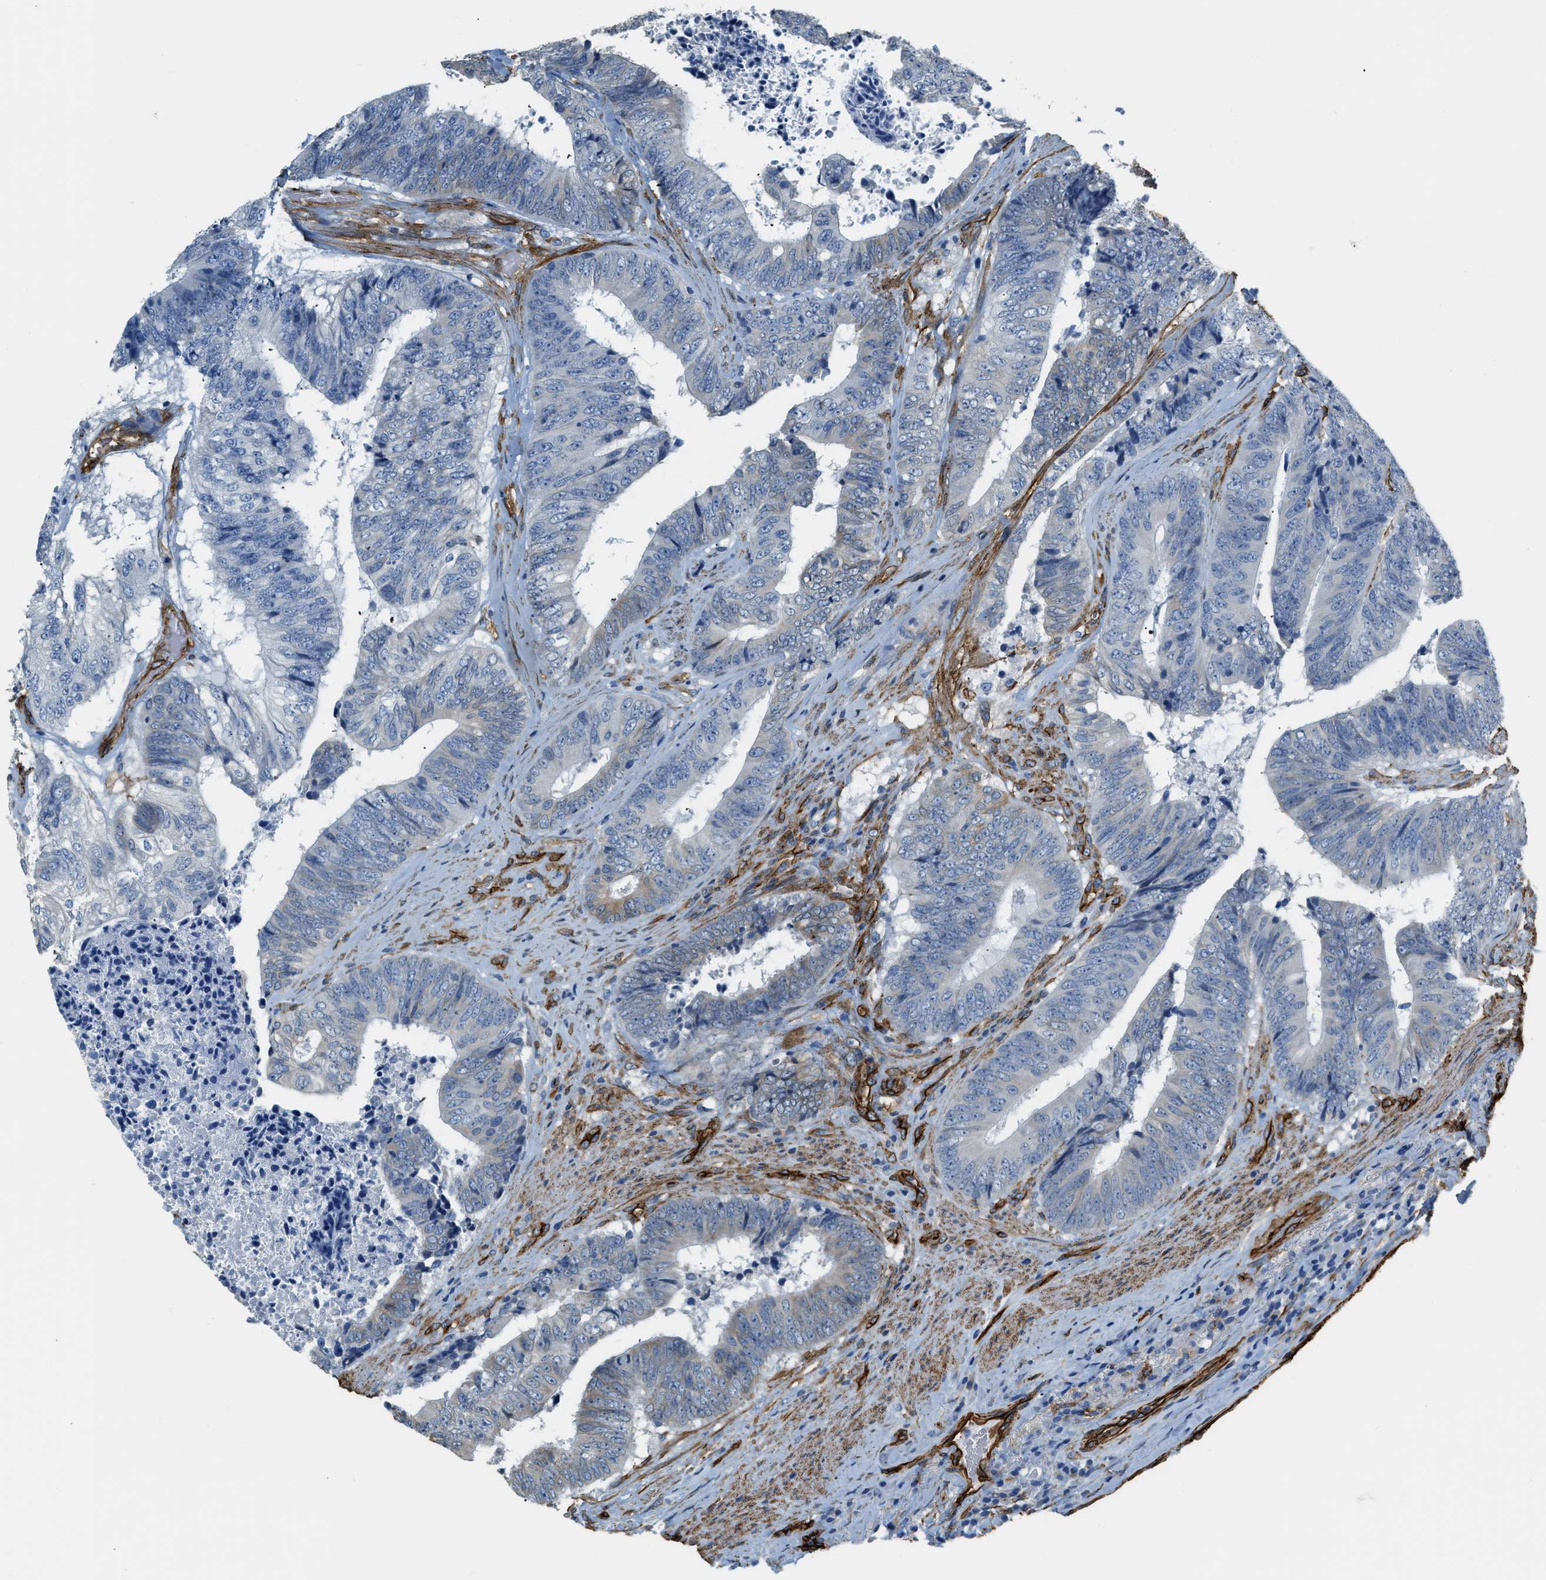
{"staining": {"intensity": "weak", "quantity": "<25%", "location": "cytoplasmic/membranous"}, "tissue": "colorectal cancer", "cell_type": "Tumor cells", "image_type": "cancer", "snomed": [{"axis": "morphology", "description": "Adenocarcinoma, NOS"}, {"axis": "topography", "description": "Rectum"}], "caption": "The micrograph reveals no staining of tumor cells in adenocarcinoma (colorectal).", "gene": "TMEM43", "patient": {"sex": "male", "age": 72}}